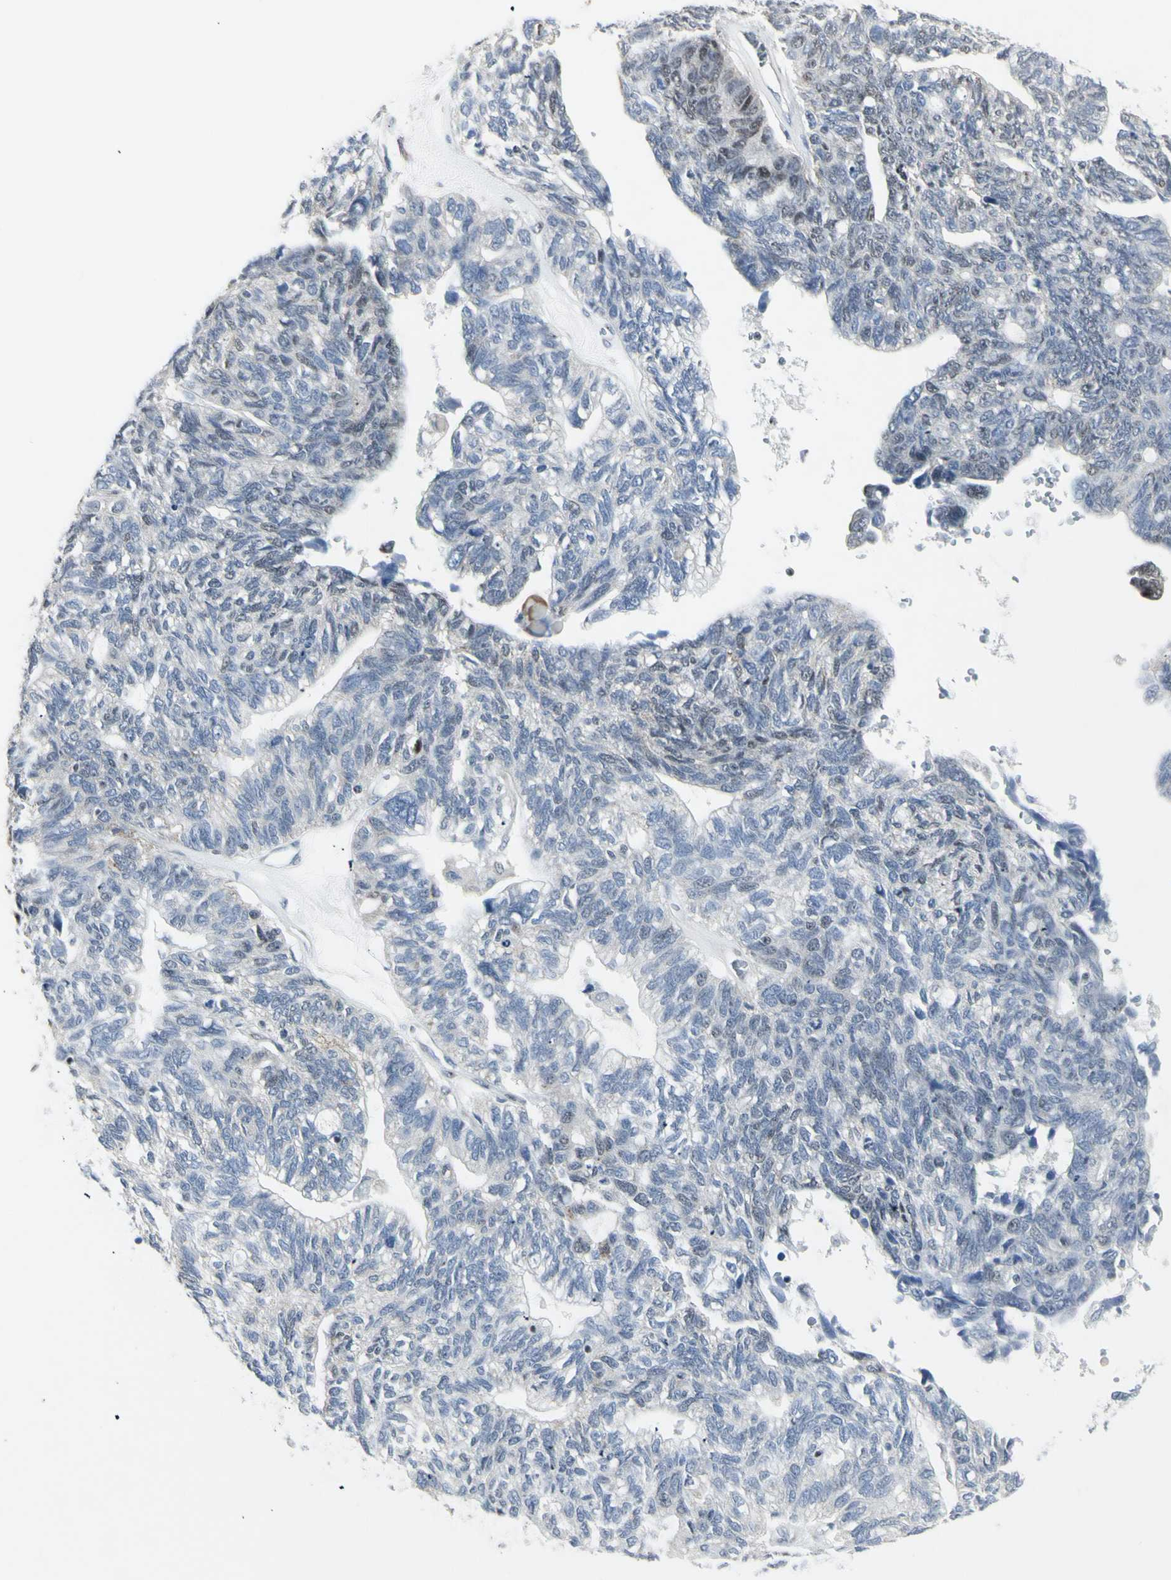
{"staining": {"intensity": "negative", "quantity": "none", "location": "none"}, "tissue": "ovarian cancer", "cell_type": "Tumor cells", "image_type": "cancer", "snomed": [{"axis": "morphology", "description": "Cystadenocarcinoma, serous, NOS"}, {"axis": "topography", "description": "Ovary"}], "caption": "A micrograph of serous cystadenocarcinoma (ovarian) stained for a protein shows no brown staining in tumor cells.", "gene": "DHRS7B", "patient": {"sex": "female", "age": 79}}